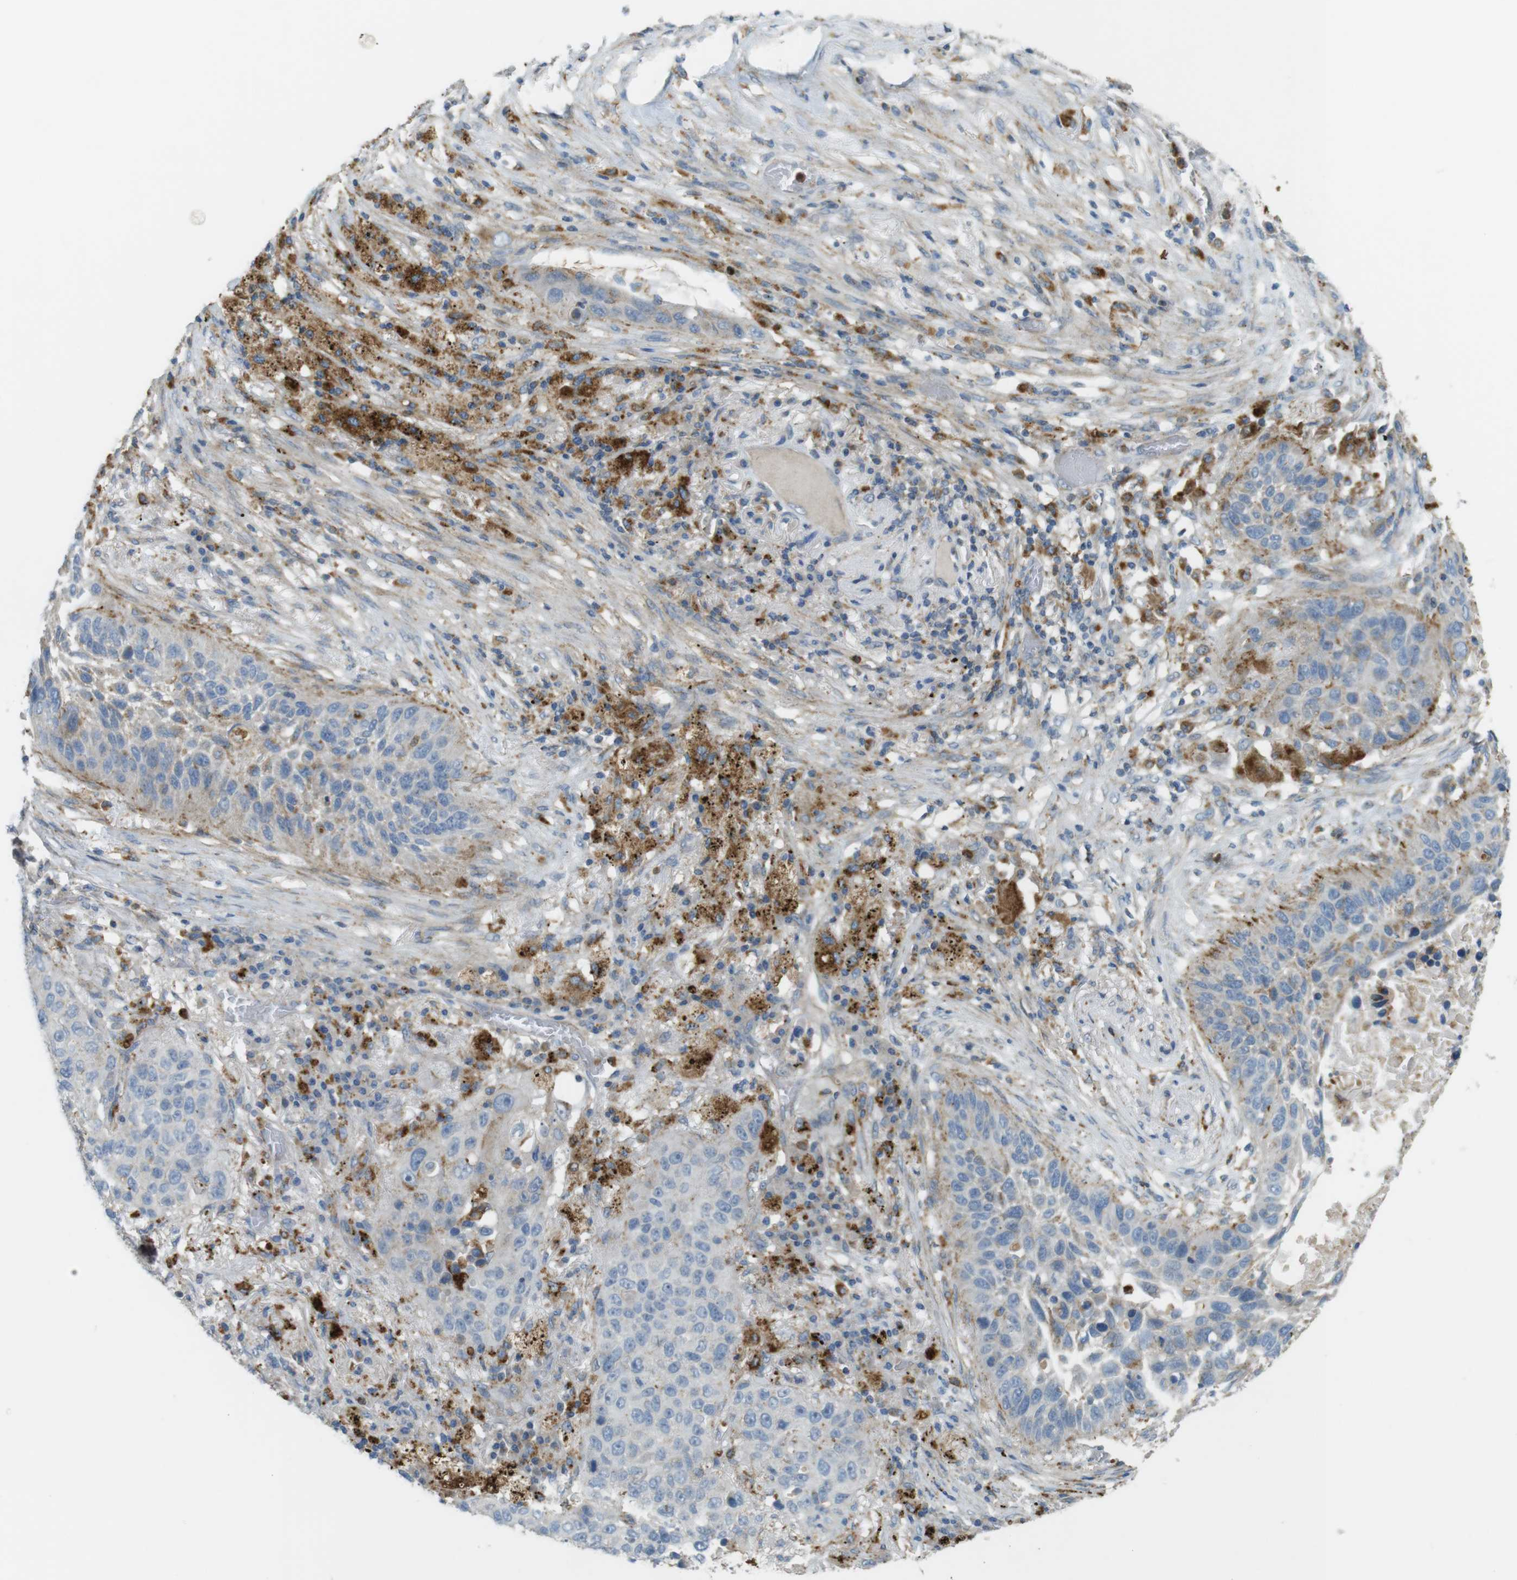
{"staining": {"intensity": "moderate", "quantity": "<25%", "location": "cytoplasmic/membranous"}, "tissue": "lung cancer", "cell_type": "Tumor cells", "image_type": "cancer", "snomed": [{"axis": "morphology", "description": "Squamous cell carcinoma, NOS"}, {"axis": "topography", "description": "Lung"}], "caption": "Moderate cytoplasmic/membranous expression is appreciated in approximately <25% of tumor cells in squamous cell carcinoma (lung).", "gene": "LAMP1", "patient": {"sex": "male", "age": 57}}